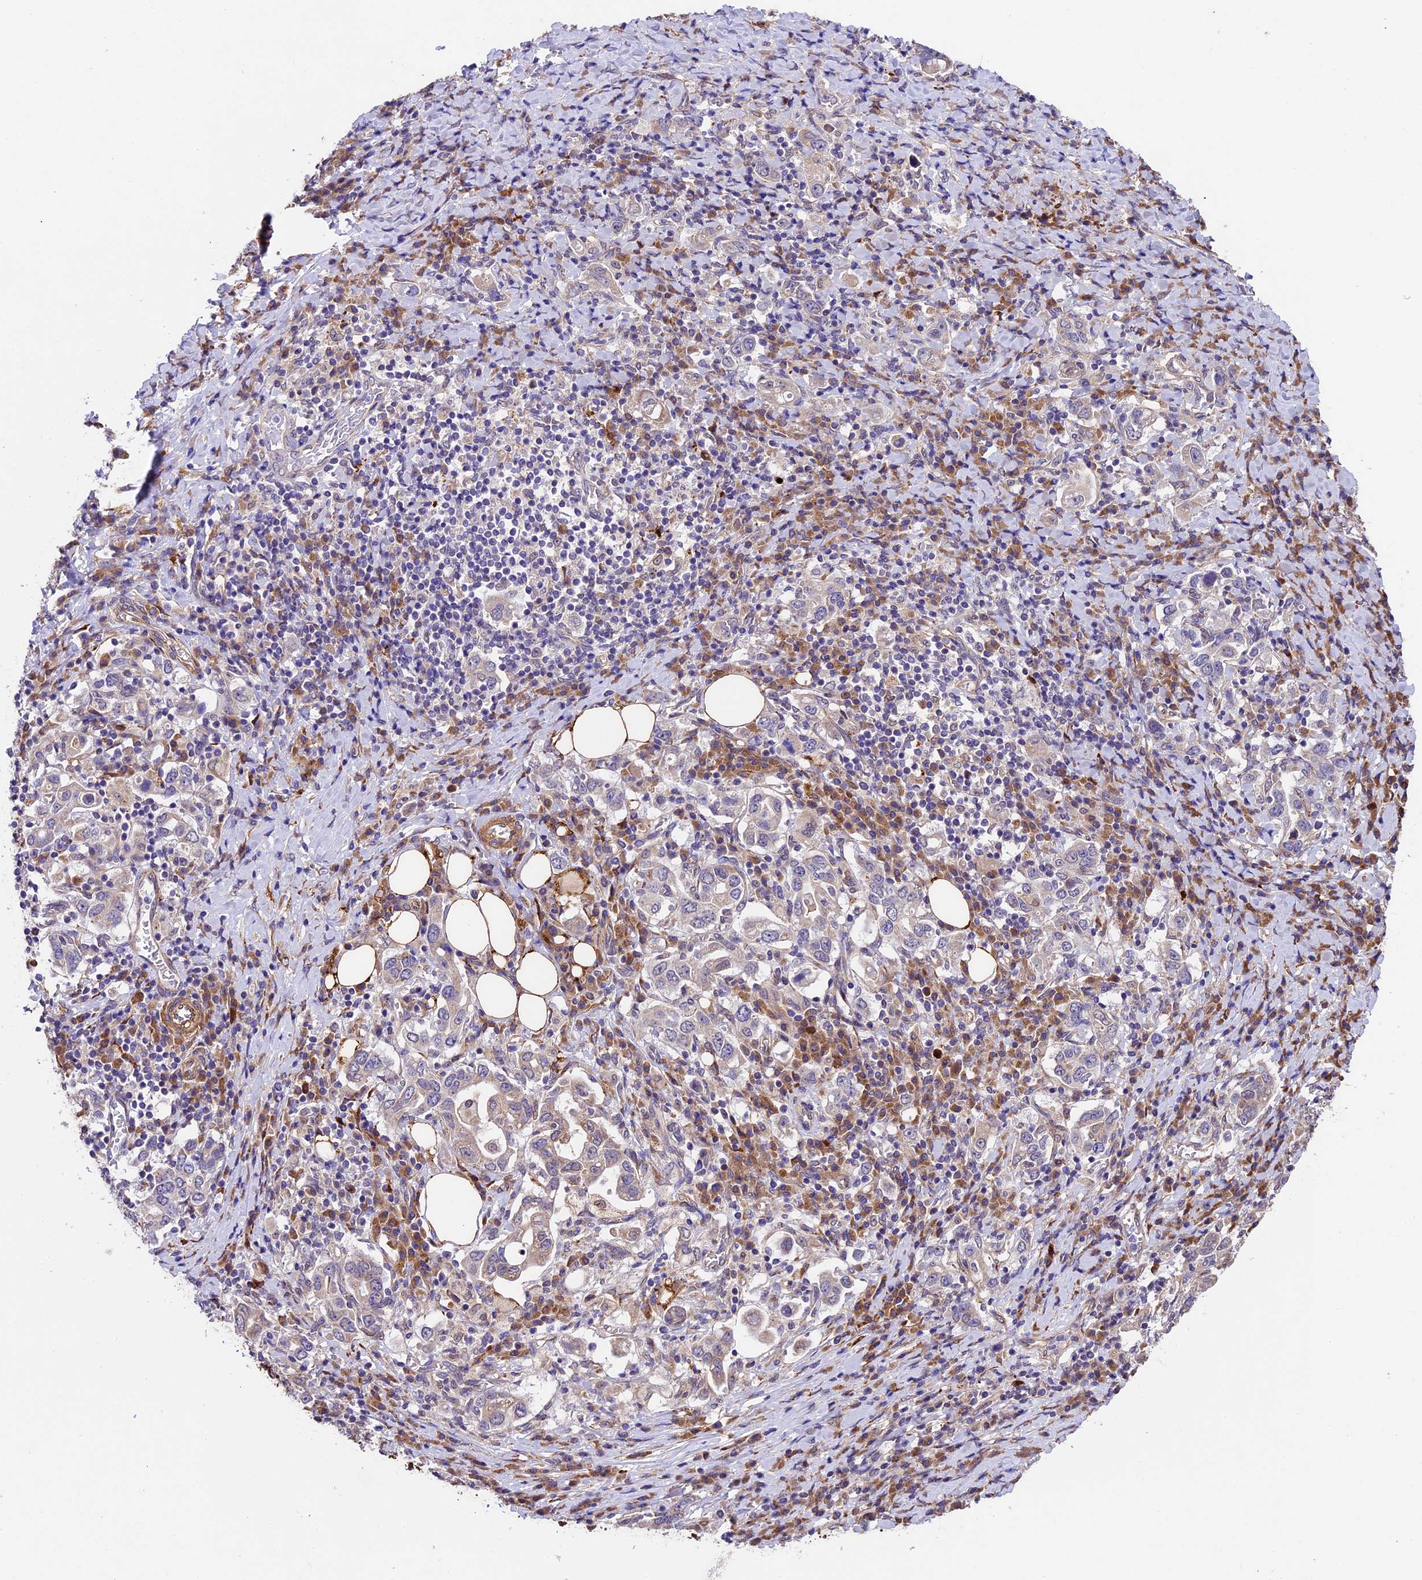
{"staining": {"intensity": "negative", "quantity": "none", "location": "none"}, "tissue": "stomach cancer", "cell_type": "Tumor cells", "image_type": "cancer", "snomed": [{"axis": "morphology", "description": "Adenocarcinoma, NOS"}, {"axis": "topography", "description": "Stomach, upper"}, {"axis": "topography", "description": "Stomach"}], "caption": "Immunohistochemistry histopathology image of stomach cancer (adenocarcinoma) stained for a protein (brown), which demonstrates no positivity in tumor cells. (Brightfield microscopy of DAB (3,3'-diaminobenzidine) immunohistochemistry (IHC) at high magnification).", "gene": "LSM7", "patient": {"sex": "male", "age": 62}}